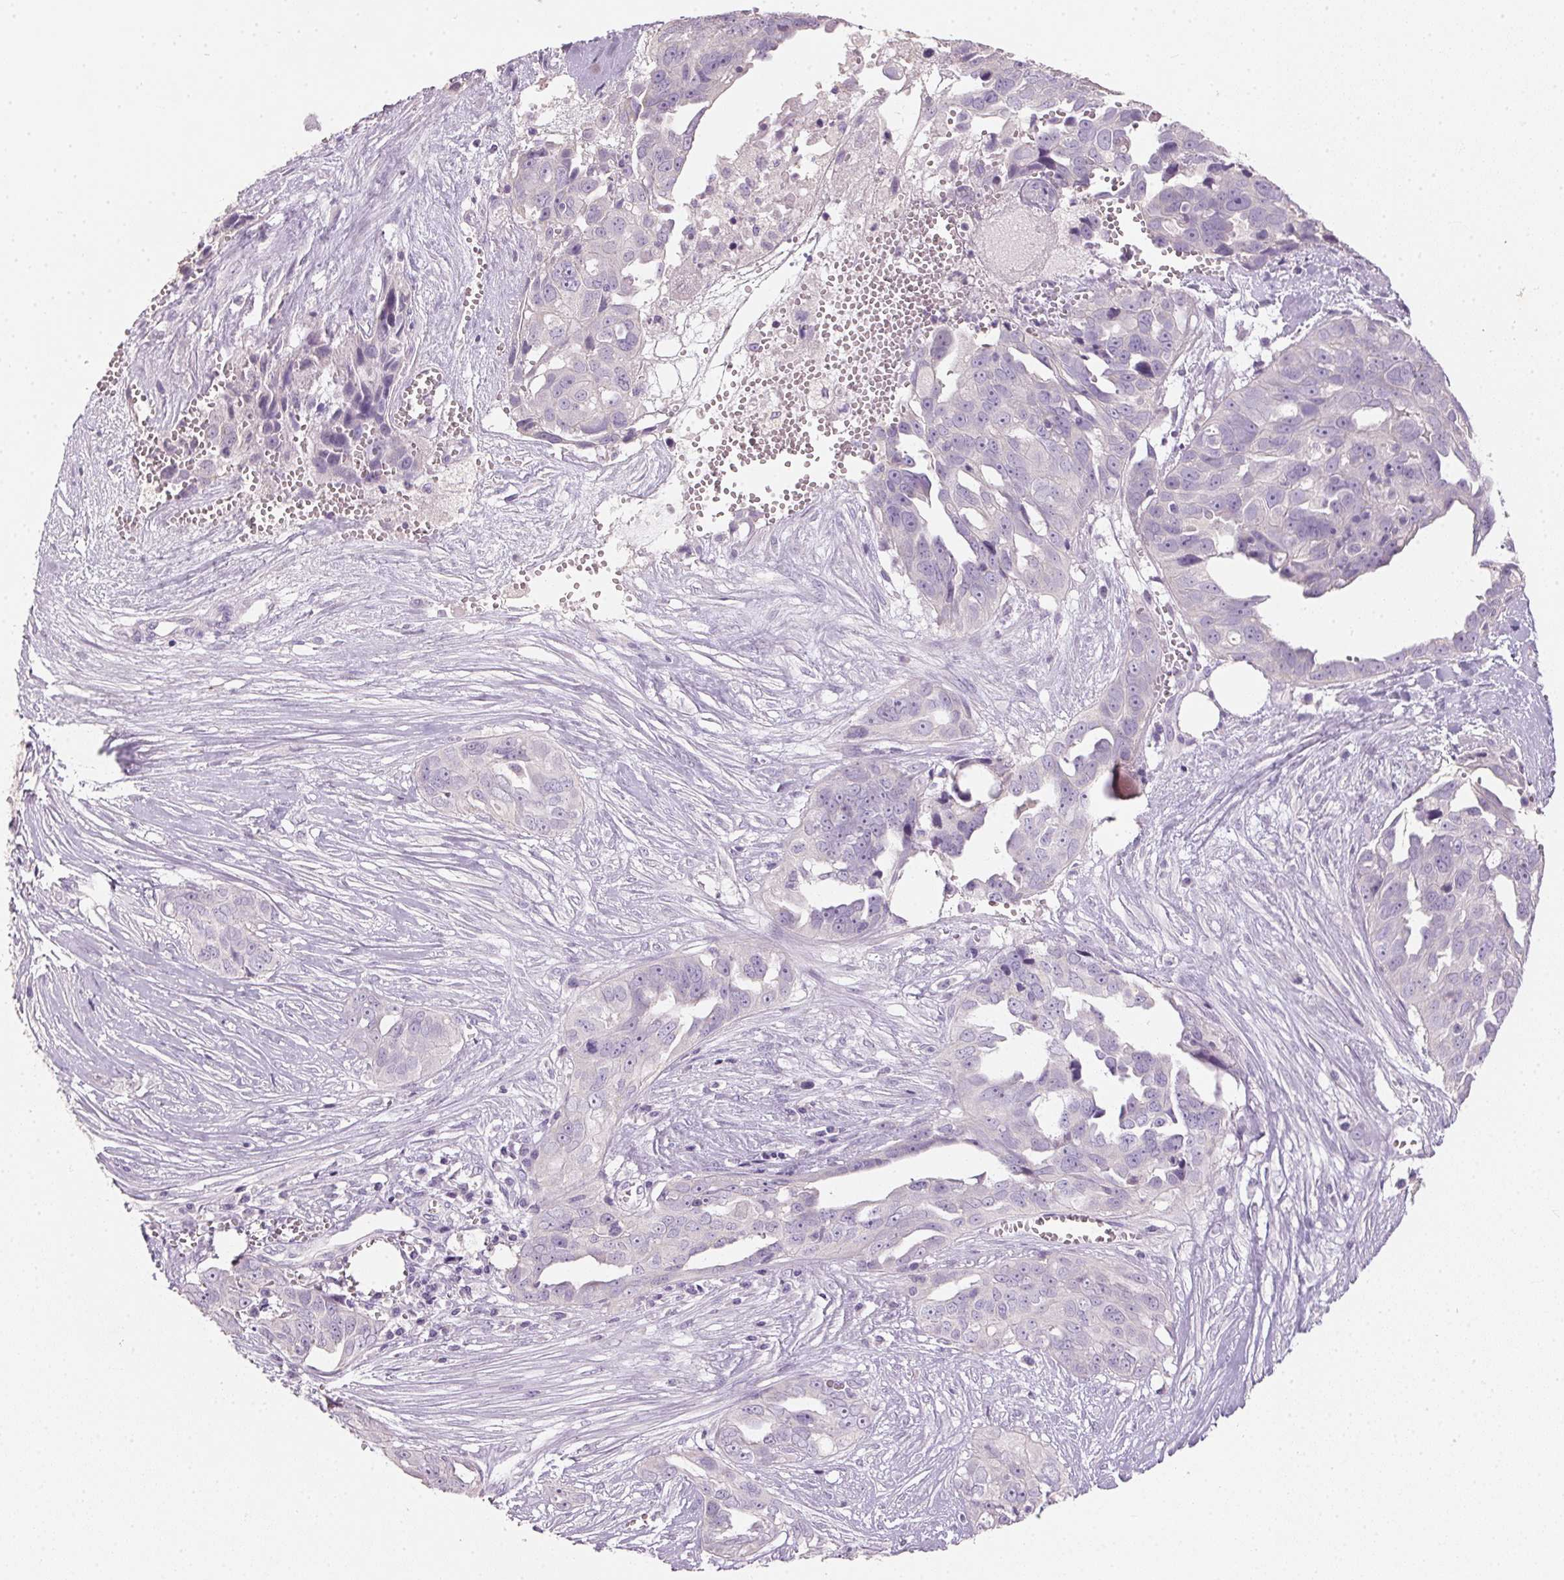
{"staining": {"intensity": "negative", "quantity": "none", "location": "none"}, "tissue": "ovarian cancer", "cell_type": "Tumor cells", "image_type": "cancer", "snomed": [{"axis": "morphology", "description": "Carcinoma, endometroid"}, {"axis": "topography", "description": "Ovary"}], "caption": "Ovarian cancer (endometroid carcinoma) stained for a protein using immunohistochemistry demonstrates no positivity tumor cells.", "gene": "HSD17B1", "patient": {"sex": "female", "age": 70}}